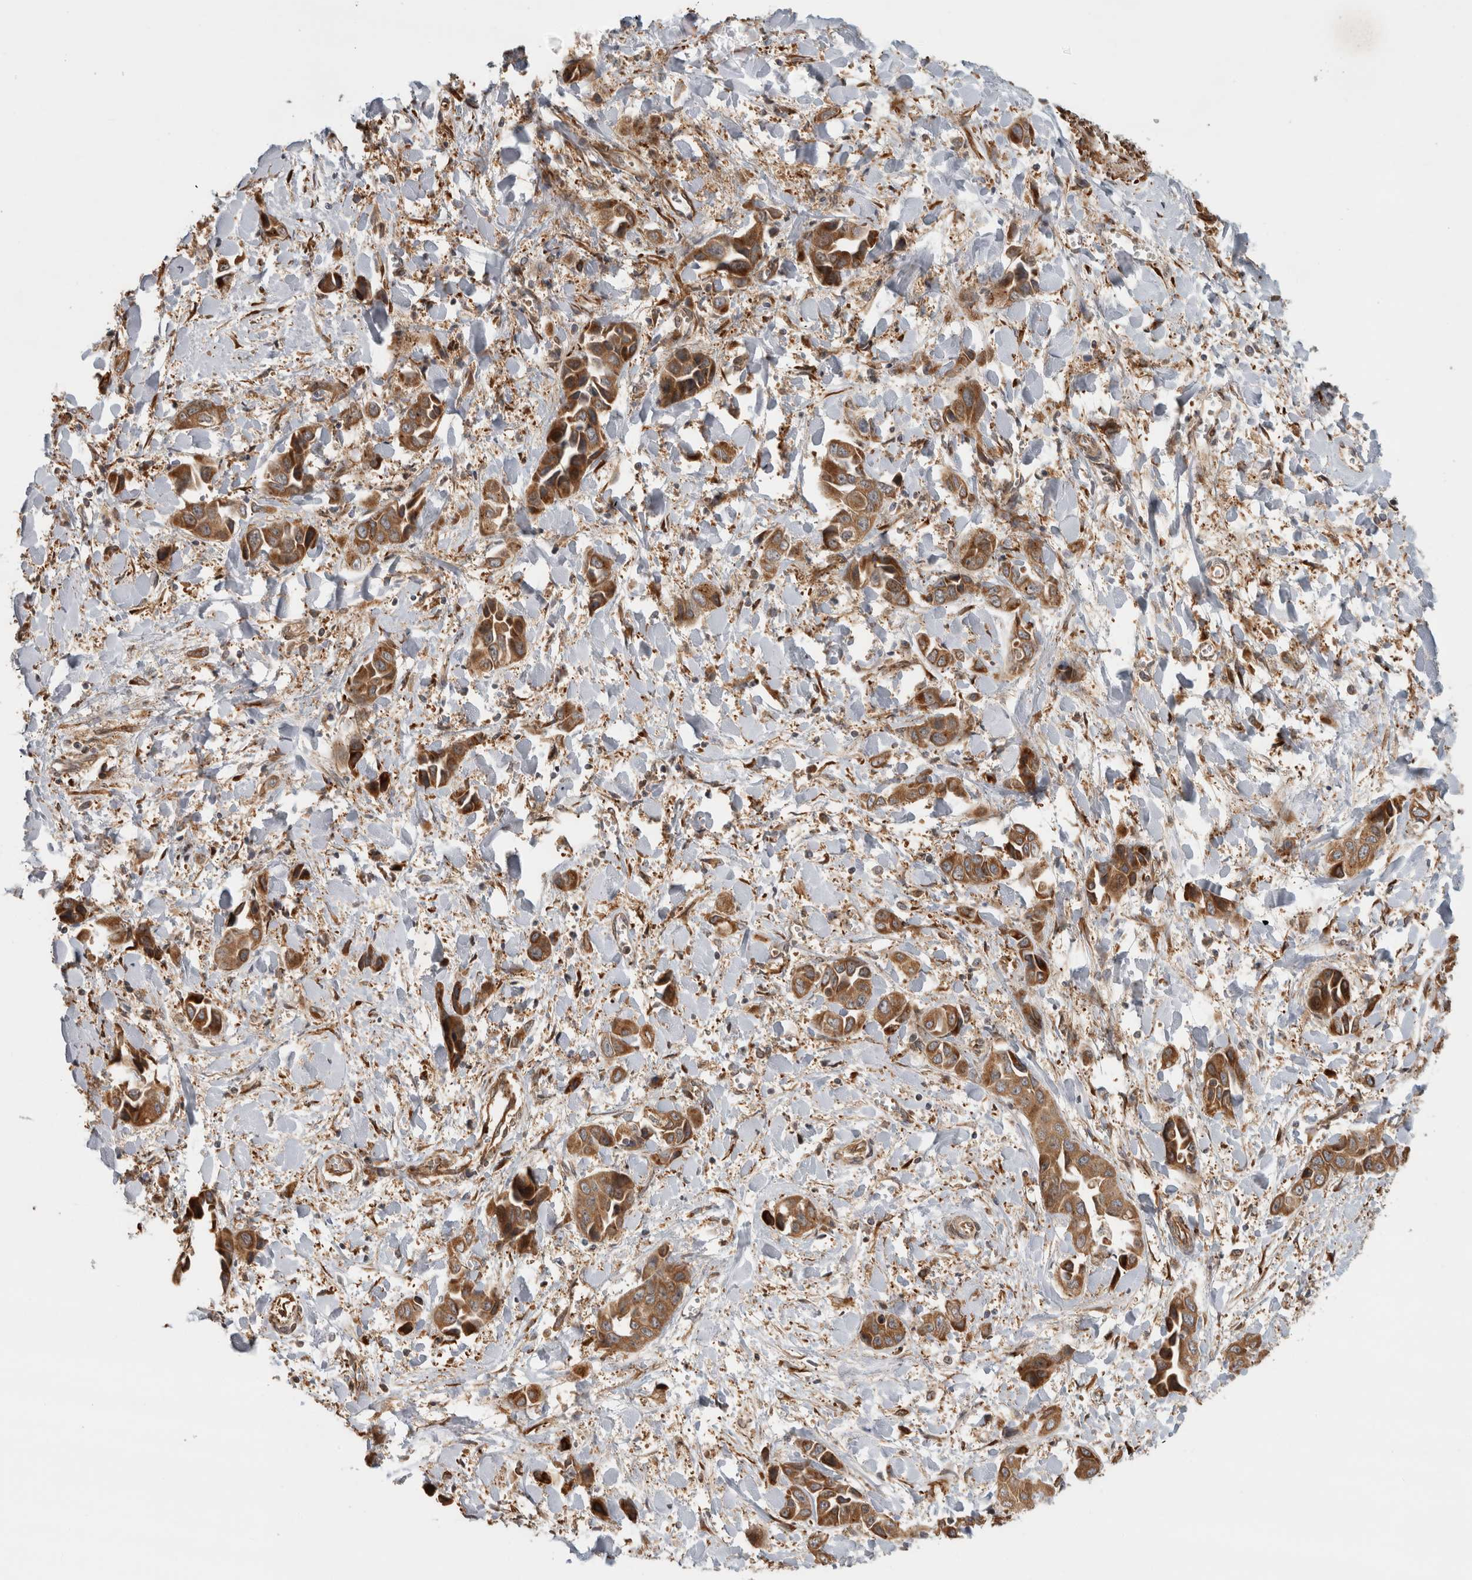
{"staining": {"intensity": "moderate", "quantity": ">75%", "location": "cytoplasmic/membranous"}, "tissue": "liver cancer", "cell_type": "Tumor cells", "image_type": "cancer", "snomed": [{"axis": "morphology", "description": "Cholangiocarcinoma"}, {"axis": "topography", "description": "Liver"}], "caption": "Brown immunohistochemical staining in human cholangiocarcinoma (liver) displays moderate cytoplasmic/membranous positivity in approximately >75% of tumor cells.", "gene": "TUBD1", "patient": {"sex": "female", "age": 52}}